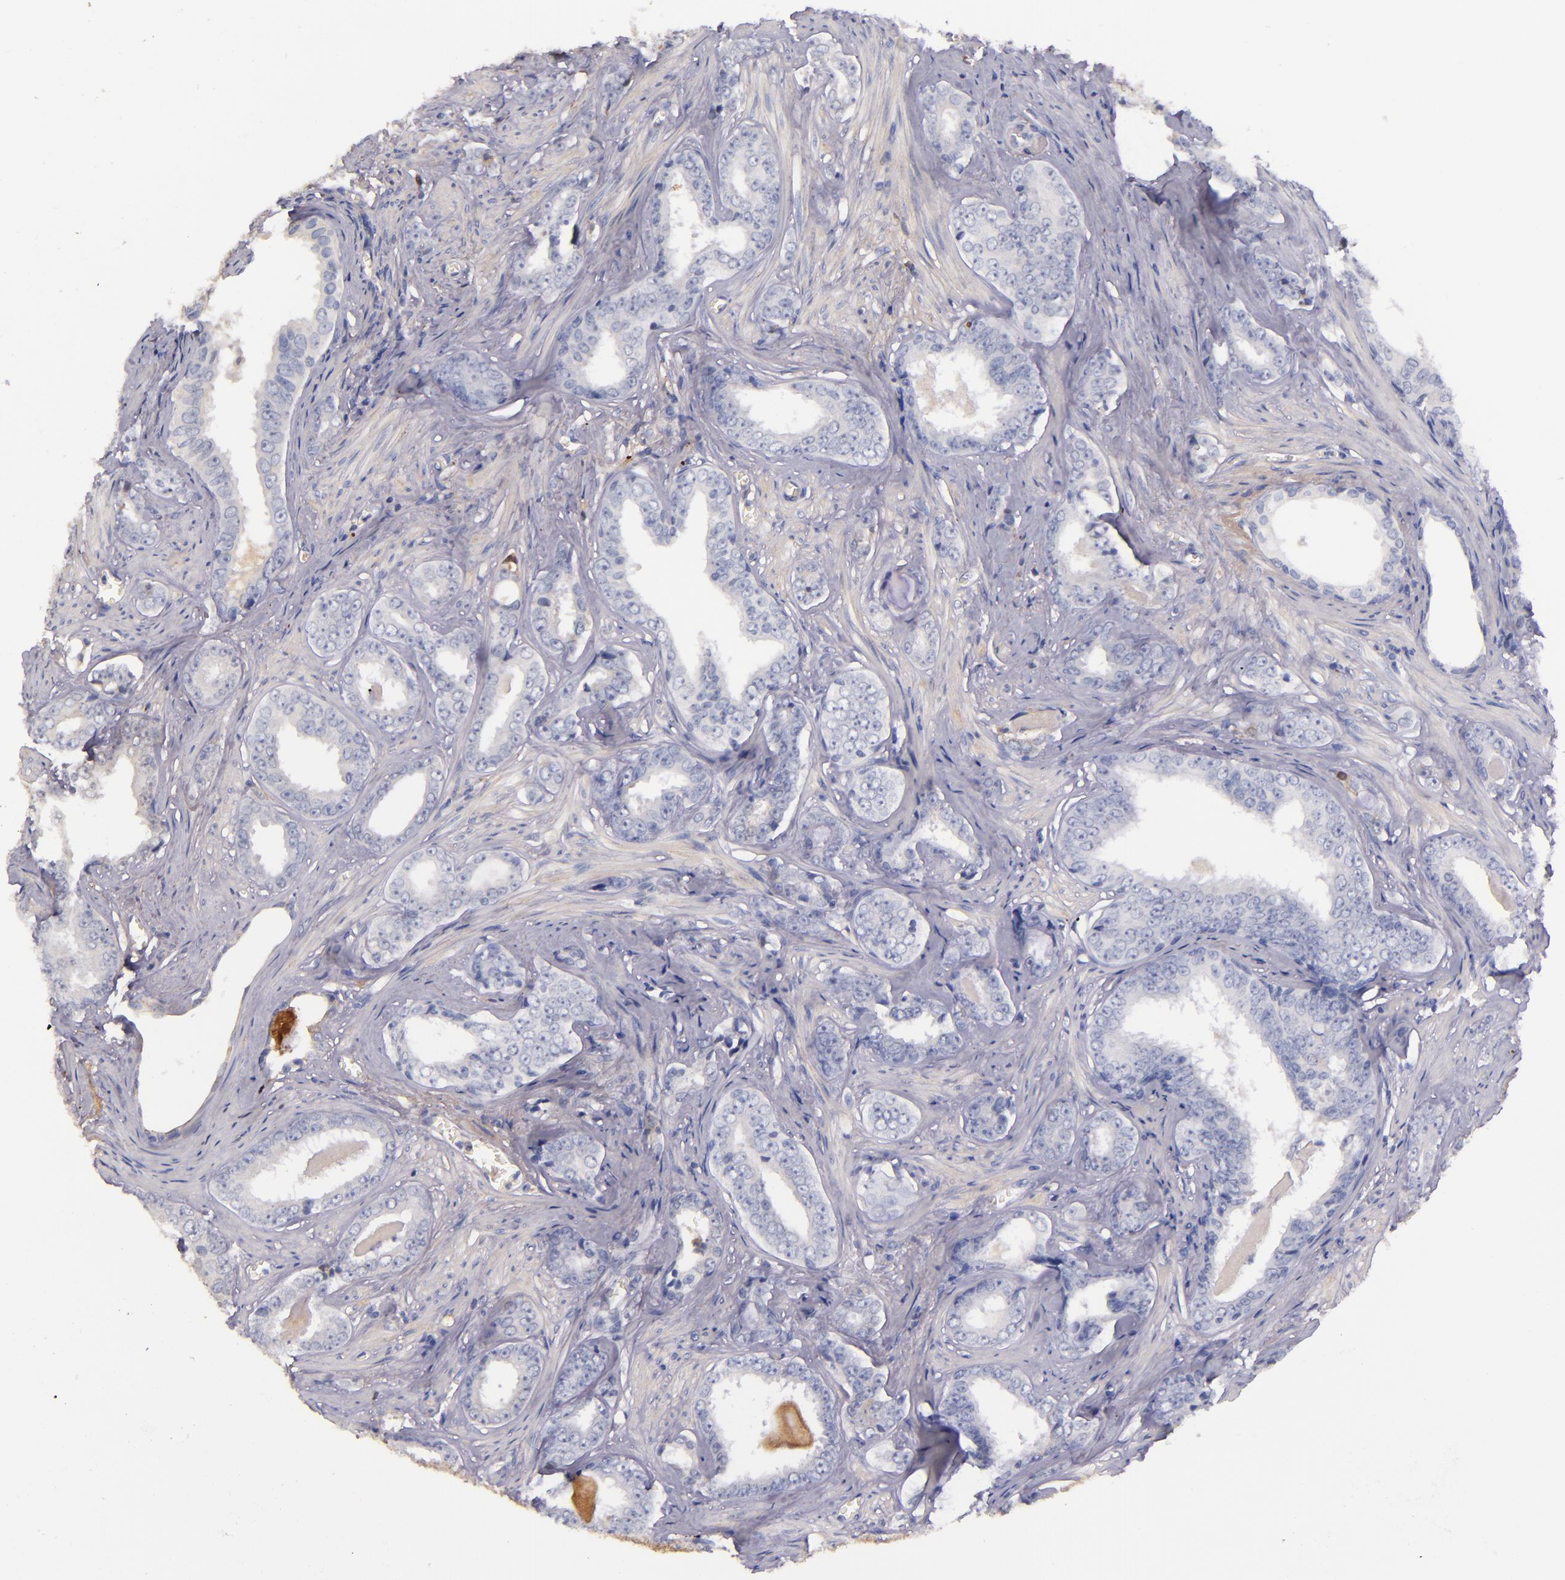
{"staining": {"intensity": "negative", "quantity": "none", "location": "none"}, "tissue": "prostate cancer", "cell_type": "Tumor cells", "image_type": "cancer", "snomed": [{"axis": "morphology", "description": "Adenocarcinoma, Medium grade"}, {"axis": "topography", "description": "Prostate"}], "caption": "A micrograph of human prostate cancer (adenocarcinoma (medium-grade)) is negative for staining in tumor cells. The staining was performed using DAB (3,3'-diaminobenzidine) to visualize the protein expression in brown, while the nuclei were stained in blue with hematoxylin (Magnification: 20x).", "gene": "KNG1", "patient": {"sex": "male", "age": 79}}